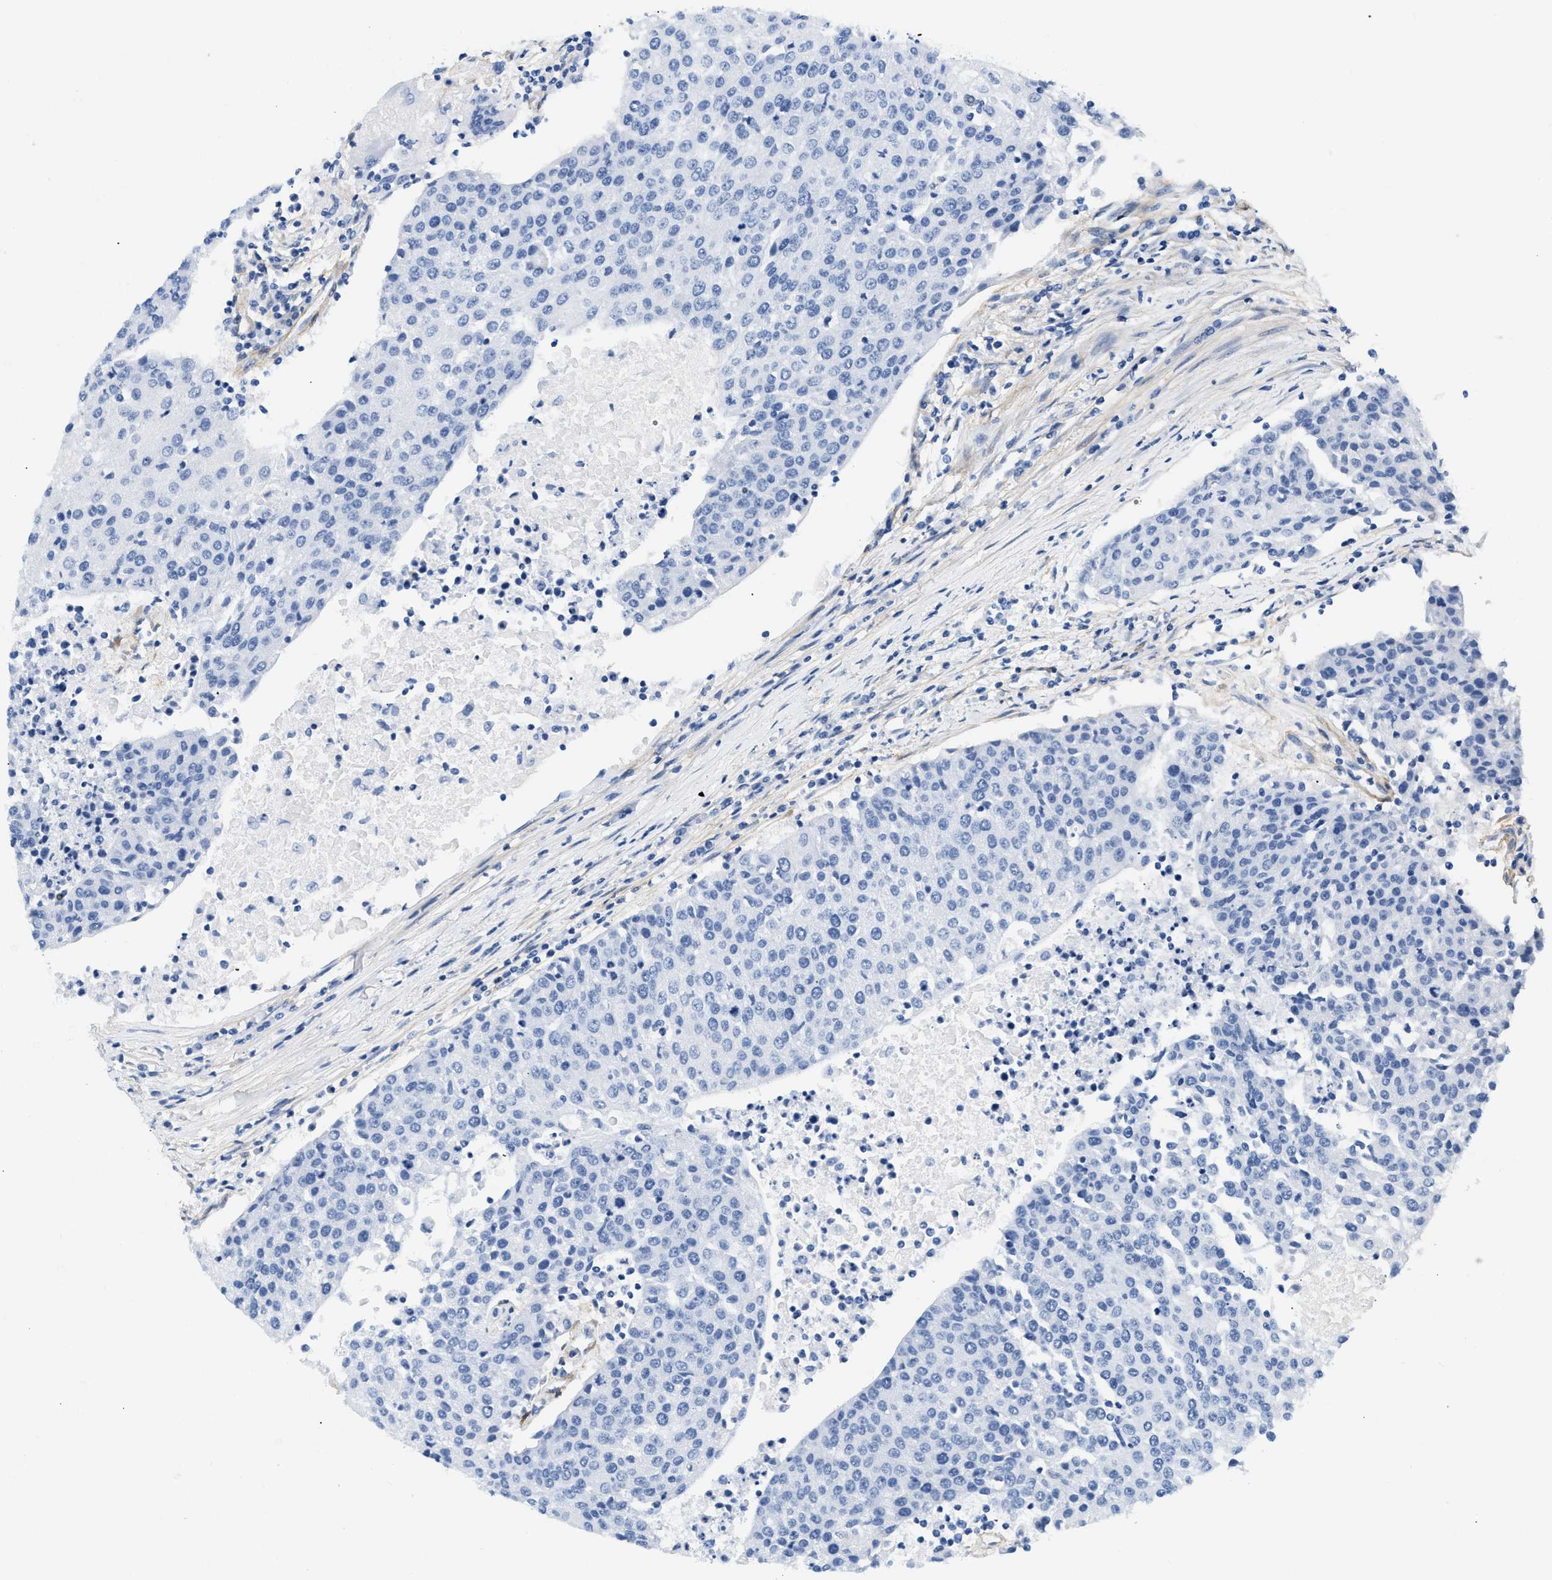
{"staining": {"intensity": "negative", "quantity": "none", "location": "none"}, "tissue": "urothelial cancer", "cell_type": "Tumor cells", "image_type": "cancer", "snomed": [{"axis": "morphology", "description": "Urothelial carcinoma, High grade"}, {"axis": "topography", "description": "Urinary bladder"}], "caption": "A high-resolution image shows immunohistochemistry staining of urothelial carcinoma (high-grade), which reveals no significant positivity in tumor cells.", "gene": "PDGFRB", "patient": {"sex": "female", "age": 85}}